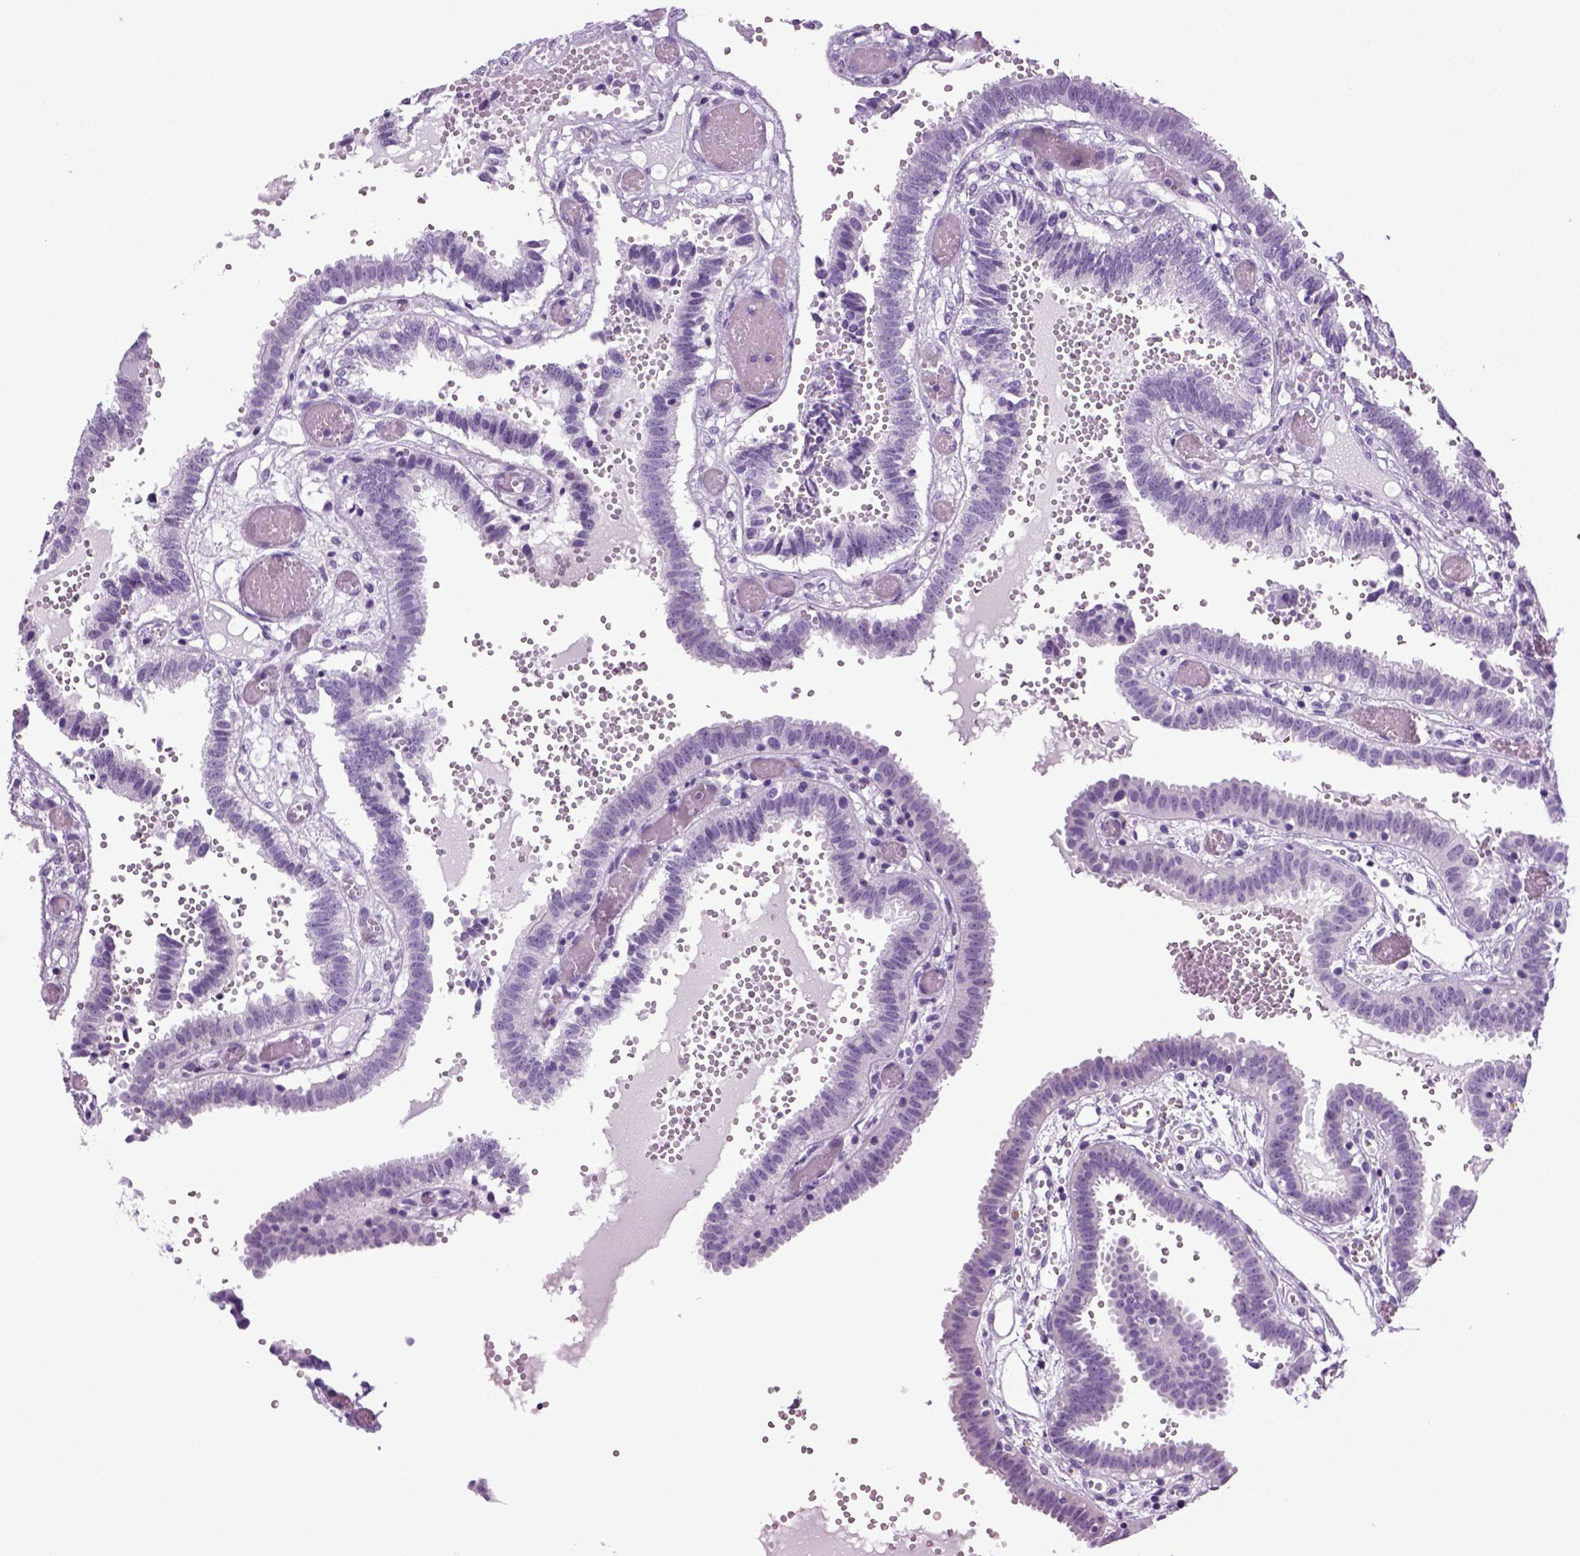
{"staining": {"intensity": "negative", "quantity": "none", "location": "none"}, "tissue": "fallopian tube", "cell_type": "Glandular cells", "image_type": "normal", "snomed": [{"axis": "morphology", "description": "Normal tissue, NOS"}, {"axis": "topography", "description": "Fallopian tube"}], "caption": "This micrograph is of unremarkable fallopian tube stained with immunohistochemistry to label a protein in brown with the nuclei are counter-stained blue. There is no staining in glandular cells.", "gene": "HMCN2", "patient": {"sex": "female", "age": 37}}